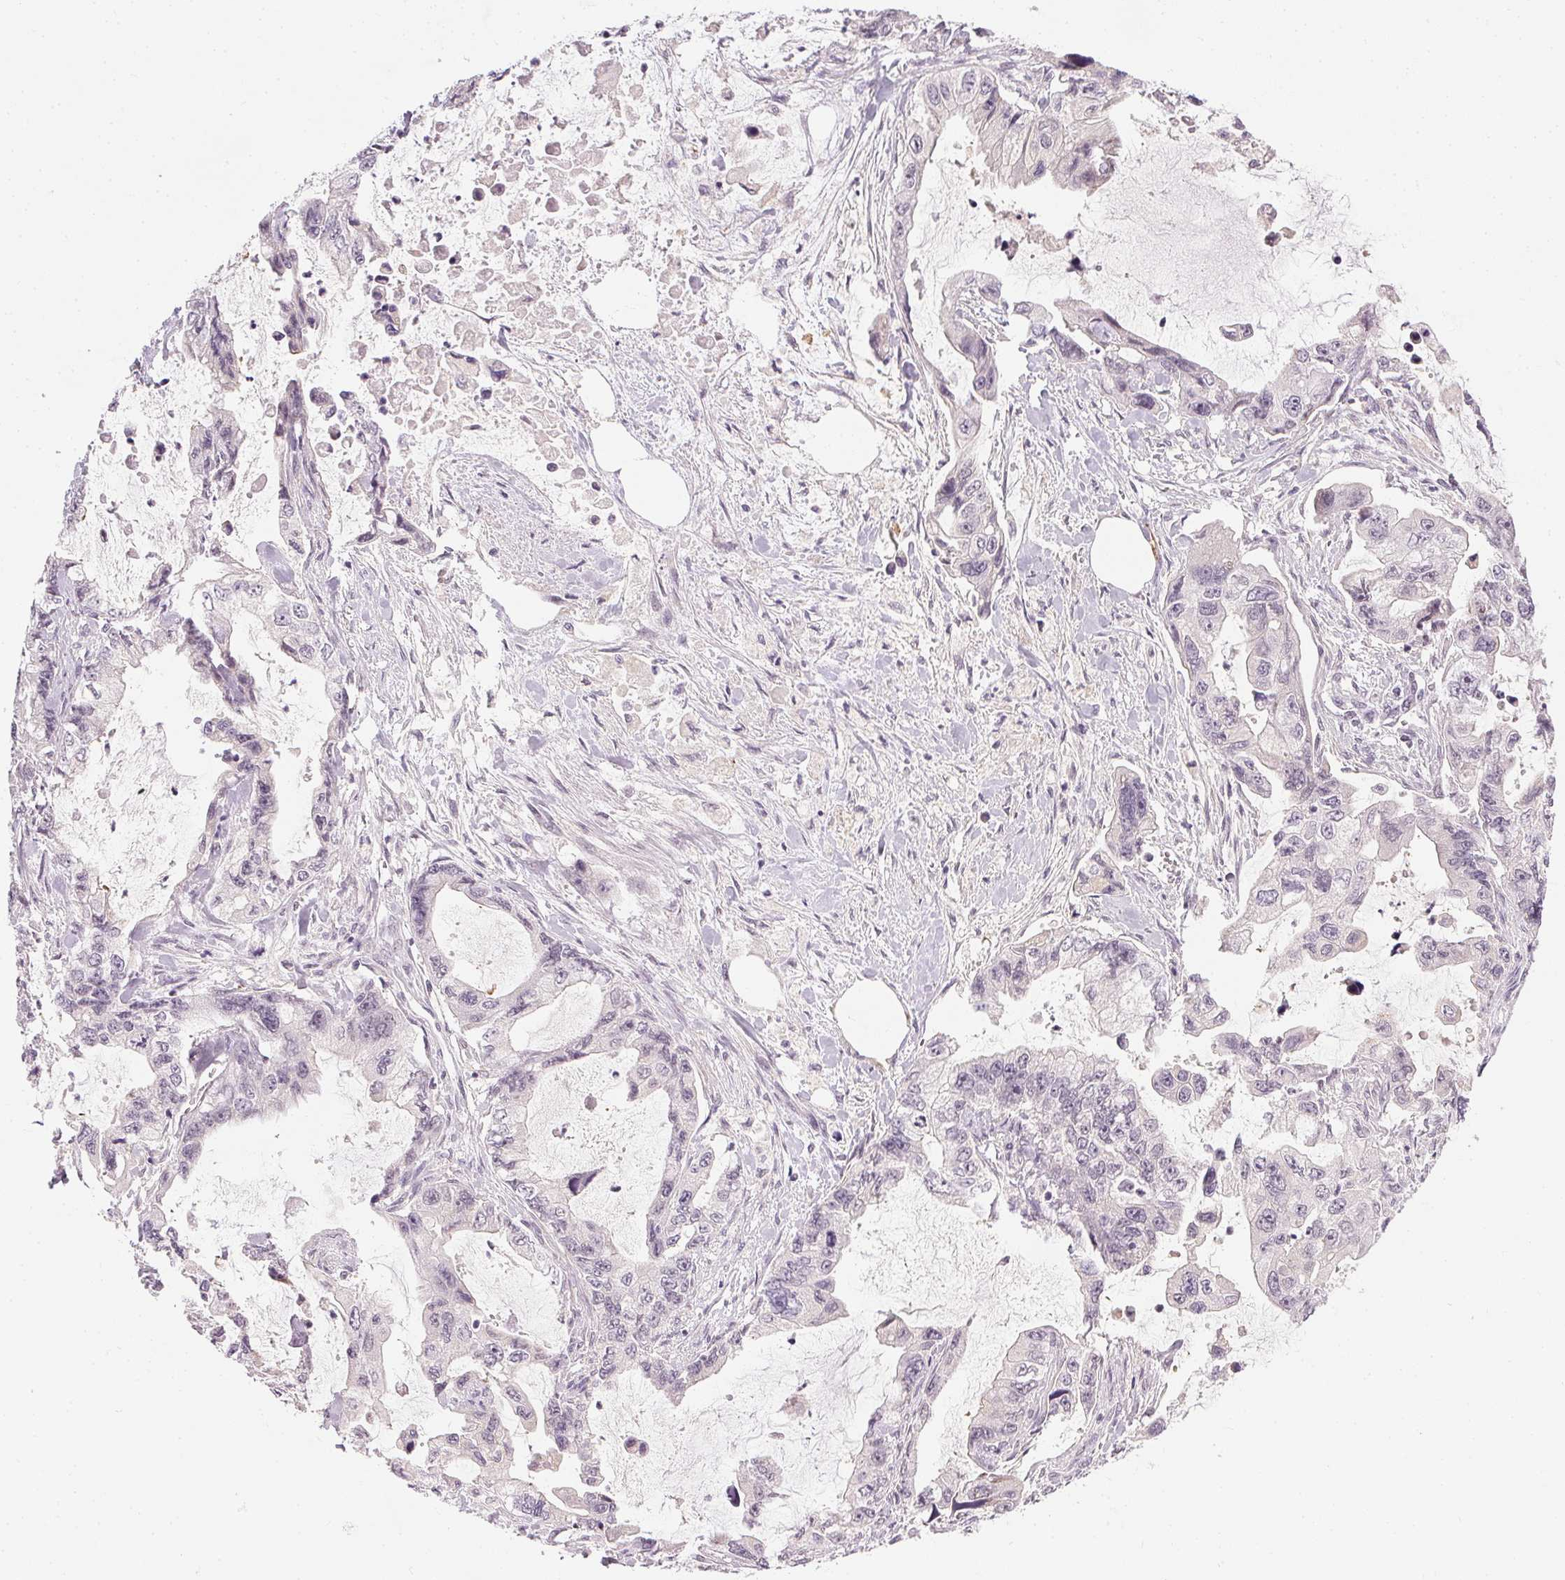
{"staining": {"intensity": "negative", "quantity": "none", "location": "none"}, "tissue": "stomach cancer", "cell_type": "Tumor cells", "image_type": "cancer", "snomed": [{"axis": "morphology", "description": "Adenocarcinoma, NOS"}, {"axis": "topography", "description": "Pancreas"}, {"axis": "topography", "description": "Stomach, upper"}, {"axis": "topography", "description": "Stomach"}], "caption": "Tumor cells show no significant protein staining in adenocarcinoma (stomach). The staining was performed using DAB to visualize the protein expression in brown, while the nuclei were stained in blue with hematoxylin (Magnification: 20x).", "gene": "FAM168A", "patient": {"sex": "male", "age": 77}}